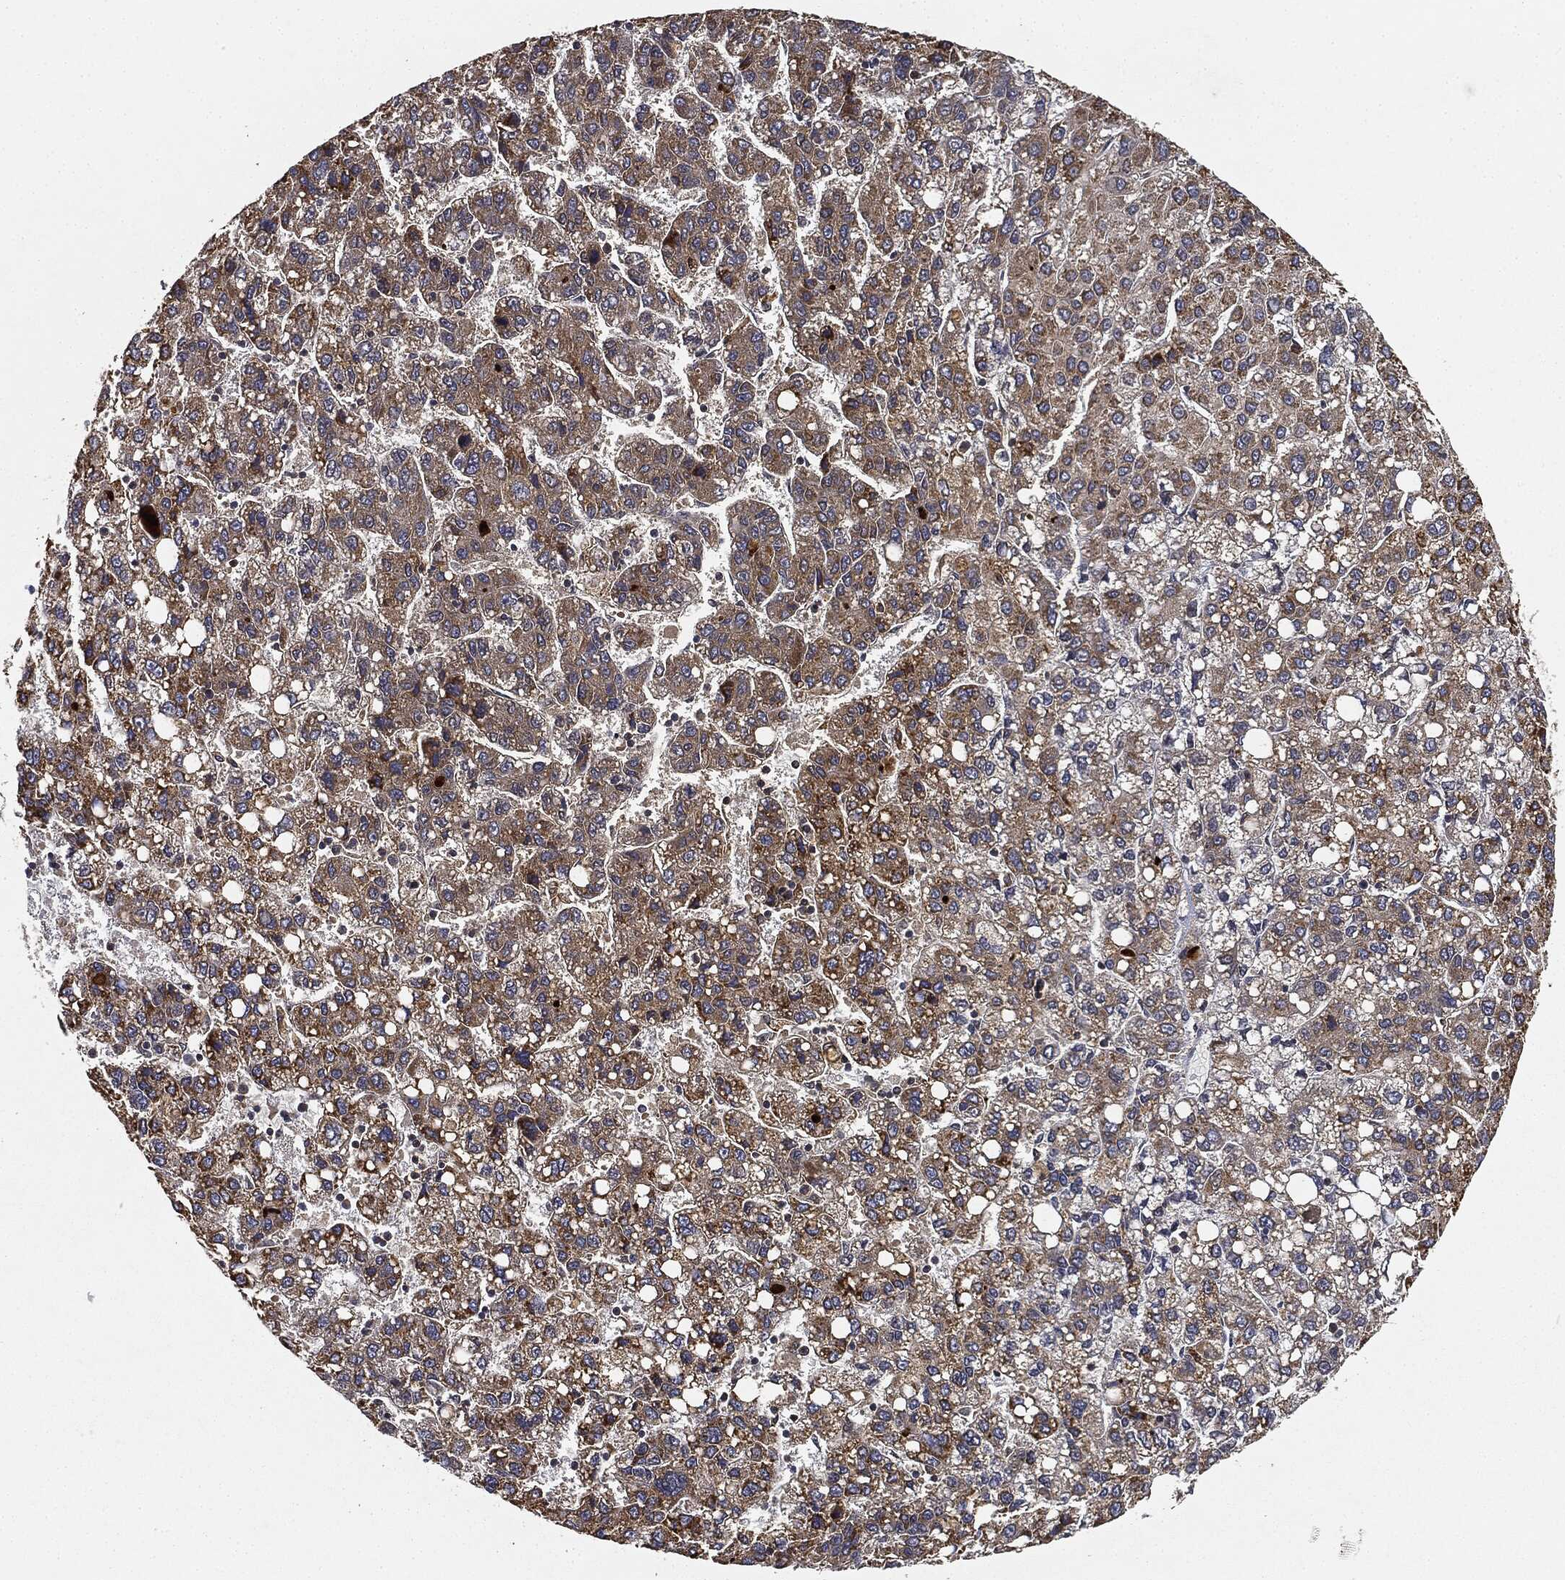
{"staining": {"intensity": "moderate", "quantity": ">75%", "location": "cytoplasmic/membranous"}, "tissue": "liver cancer", "cell_type": "Tumor cells", "image_type": "cancer", "snomed": [{"axis": "morphology", "description": "Carcinoma, Hepatocellular, NOS"}, {"axis": "topography", "description": "Liver"}], "caption": "Protein expression analysis of human liver hepatocellular carcinoma reveals moderate cytoplasmic/membranous positivity in about >75% of tumor cells.", "gene": "MIER2", "patient": {"sex": "female", "age": 82}}